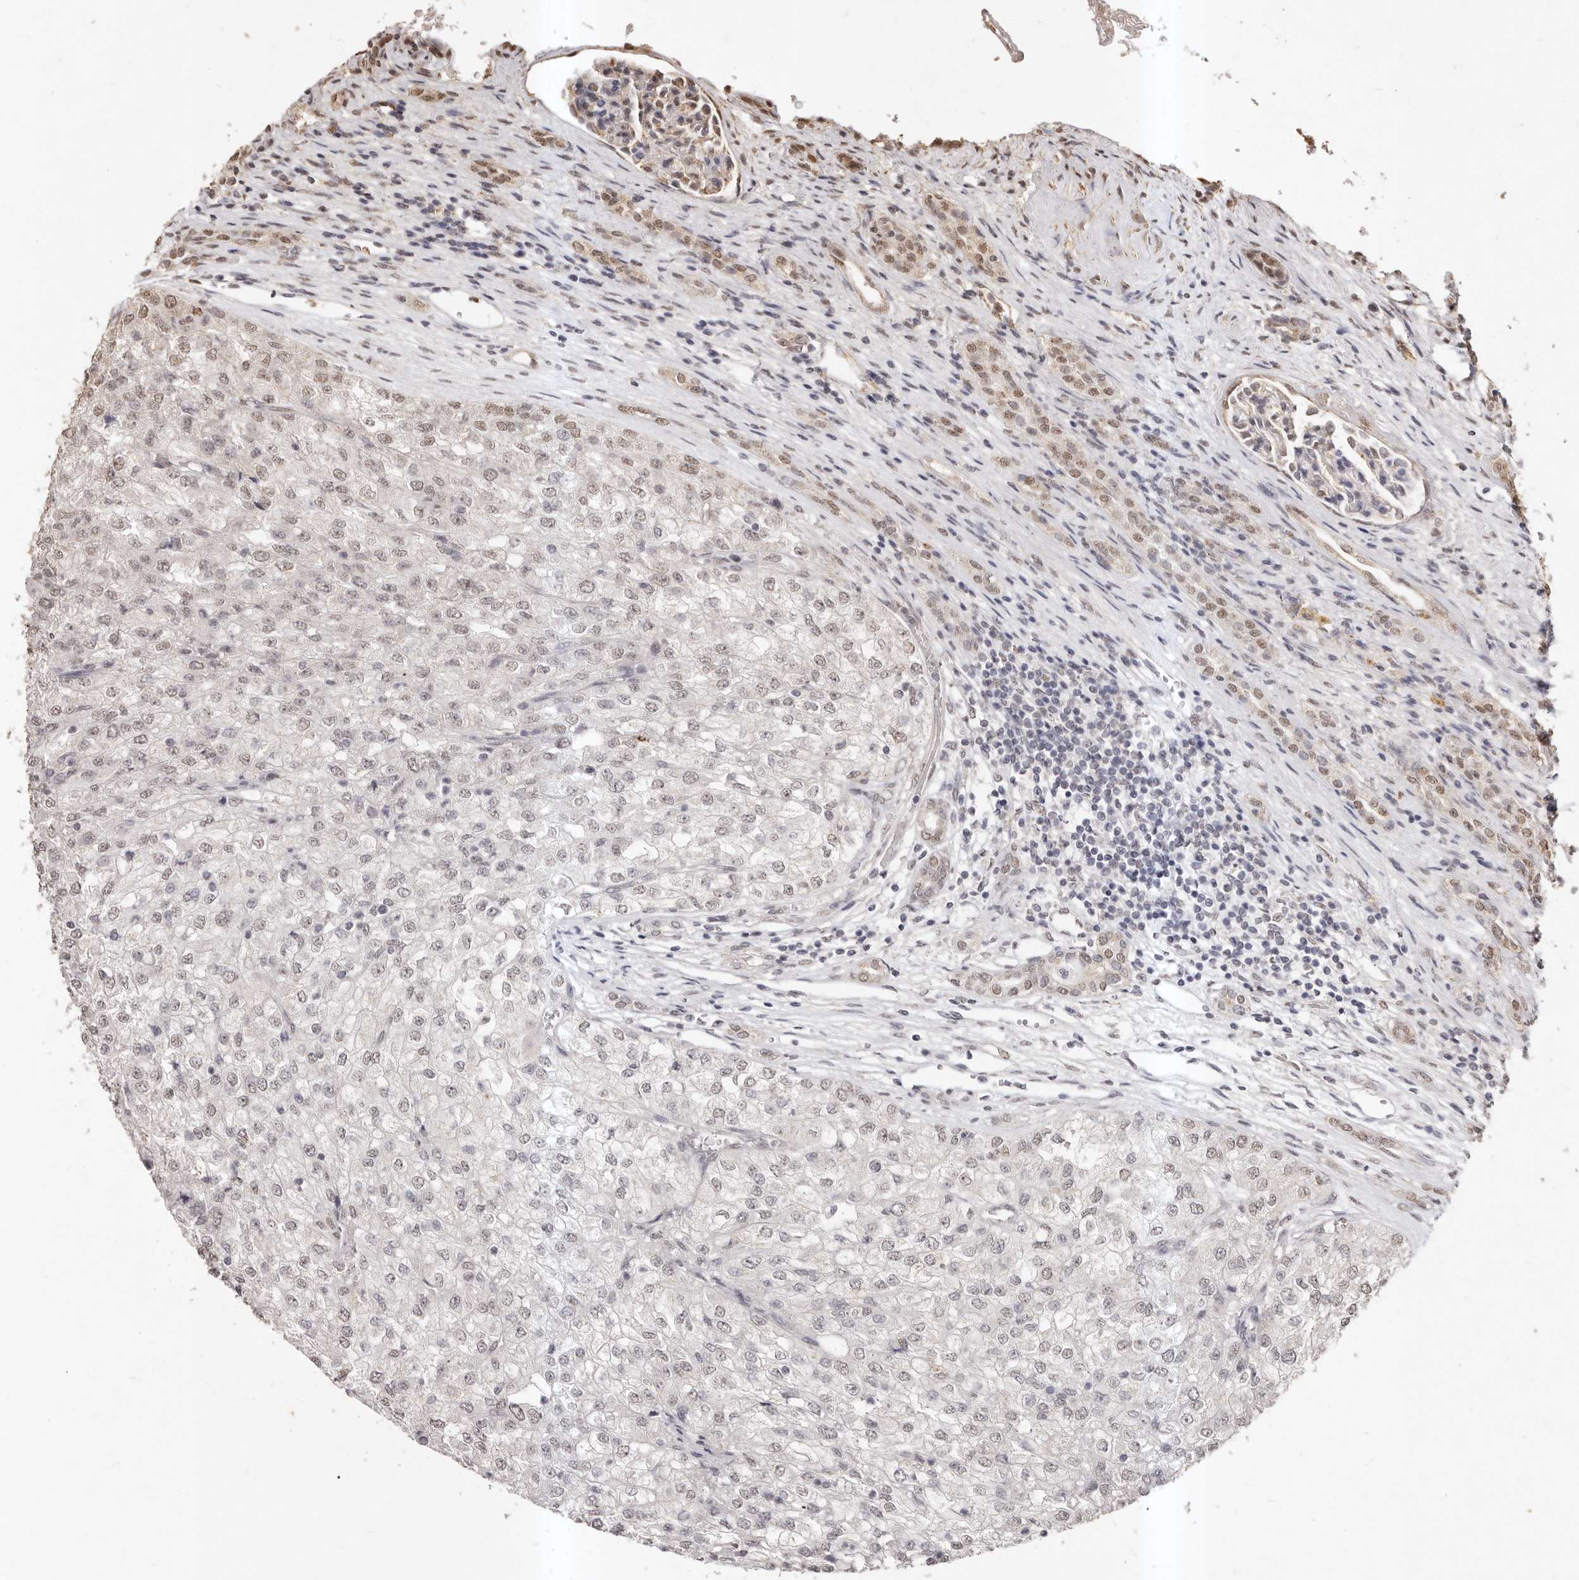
{"staining": {"intensity": "weak", "quantity": "<25%", "location": "nuclear"}, "tissue": "renal cancer", "cell_type": "Tumor cells", "image_type": "cancer", "snomed": [{"axis": "morphology", "description": "Adenocarcinoma, NOS"}, {"axis": "topography", "description": "Kidney"}], "caption": "A photomicrograph of renal adenocarcinoma stained for a protein shows no brown staining in tumor cells.", "gene": "RPS6KA5", "patient": {"sex": "female", "age": 54}}